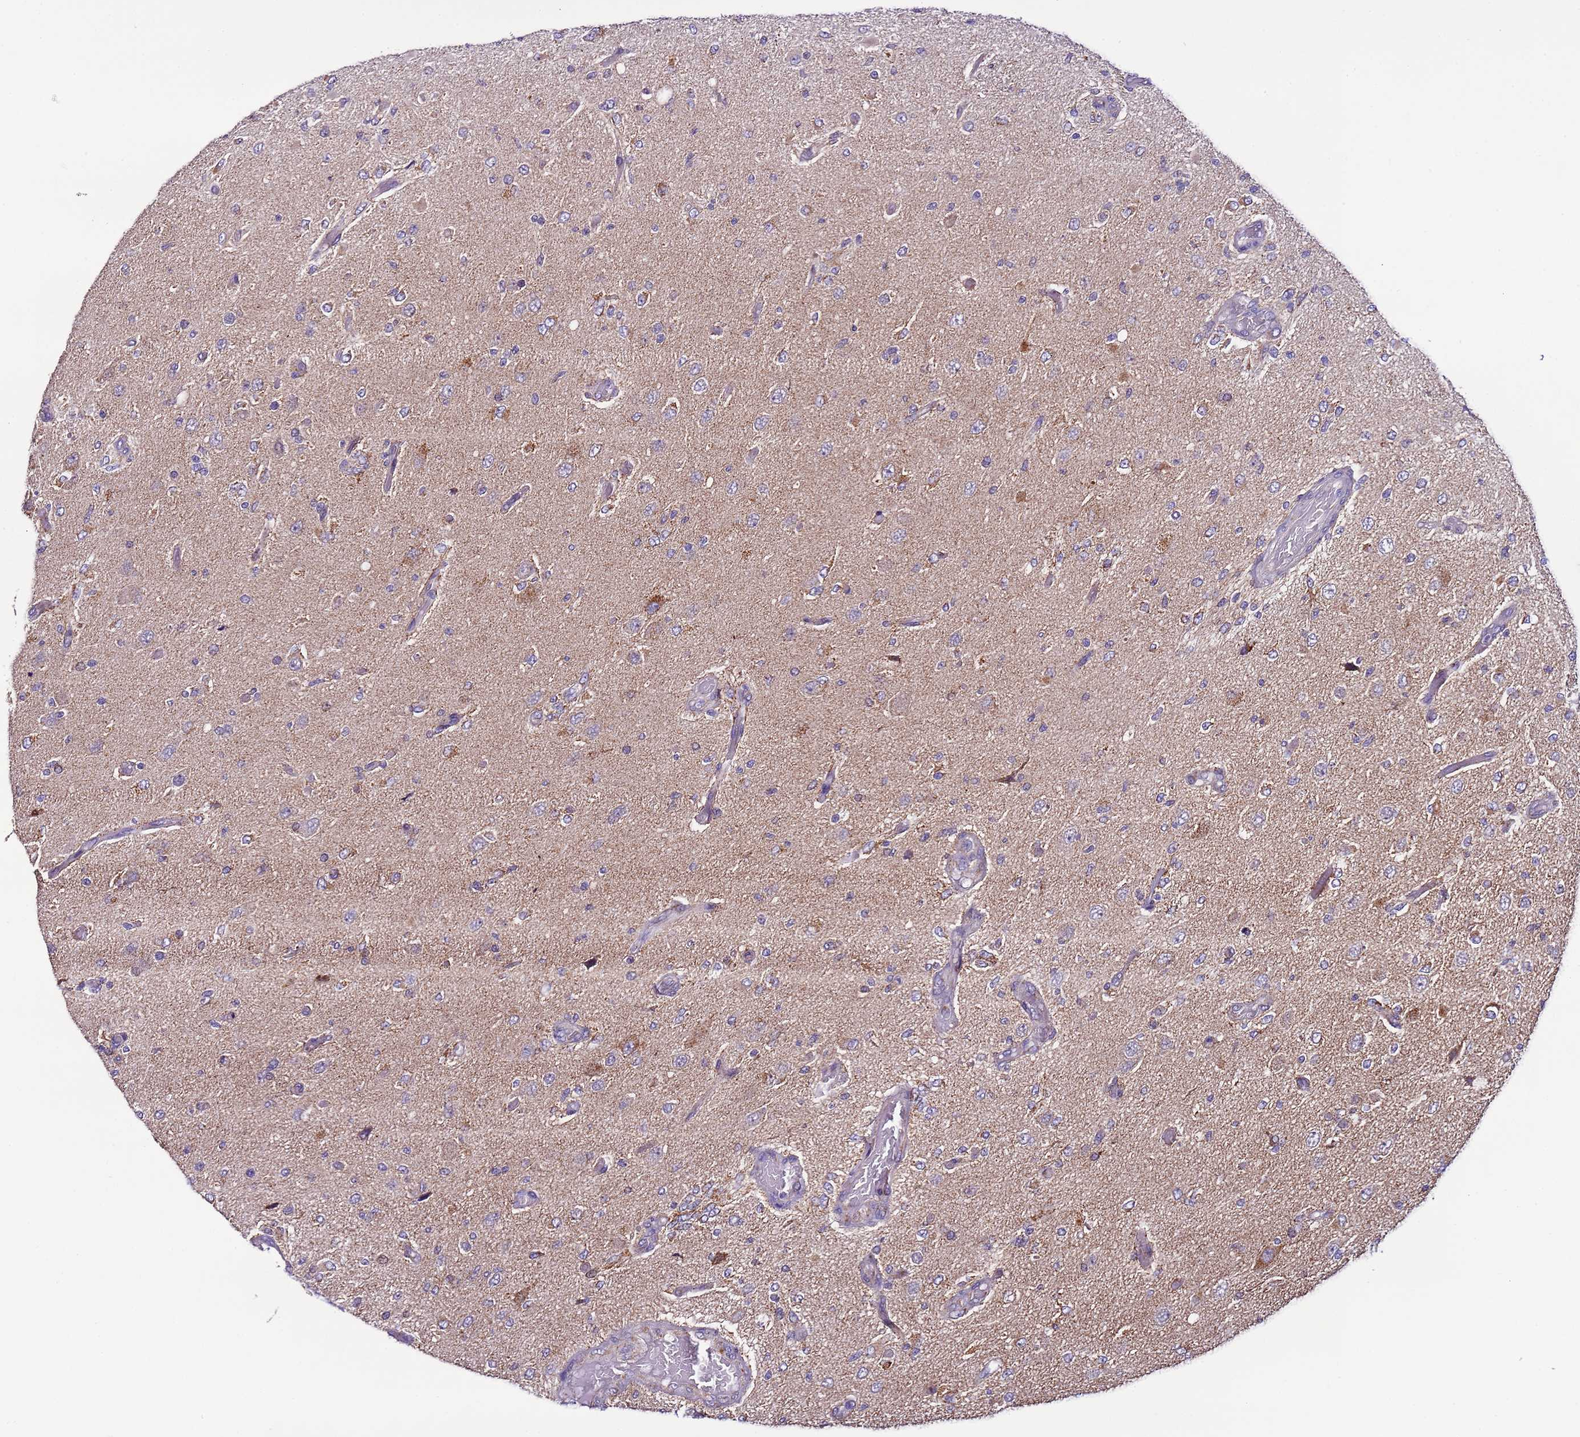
{"staining": {"intensity": "negative", "quantity": "none", "location": "none"}, "tissue": "glioma", "cell_type": "Tumor cells", "image_type": "cancer", "snomed": [{"axis": "morphology", "description": "Normal tissue, NOS"}, {"axis": "morphology", "description": "Glioma, malignant, High grade"}, {"axis": "topography", "description": "Cerebral cortex"}], "caption": "A high-resolution image shows immunohistochemistry (IHC) staining of glioma, which reveals no significant staining in tumor cells.", "gene": "UEVLD", "patient": {"sex": "male", "age": 77}}